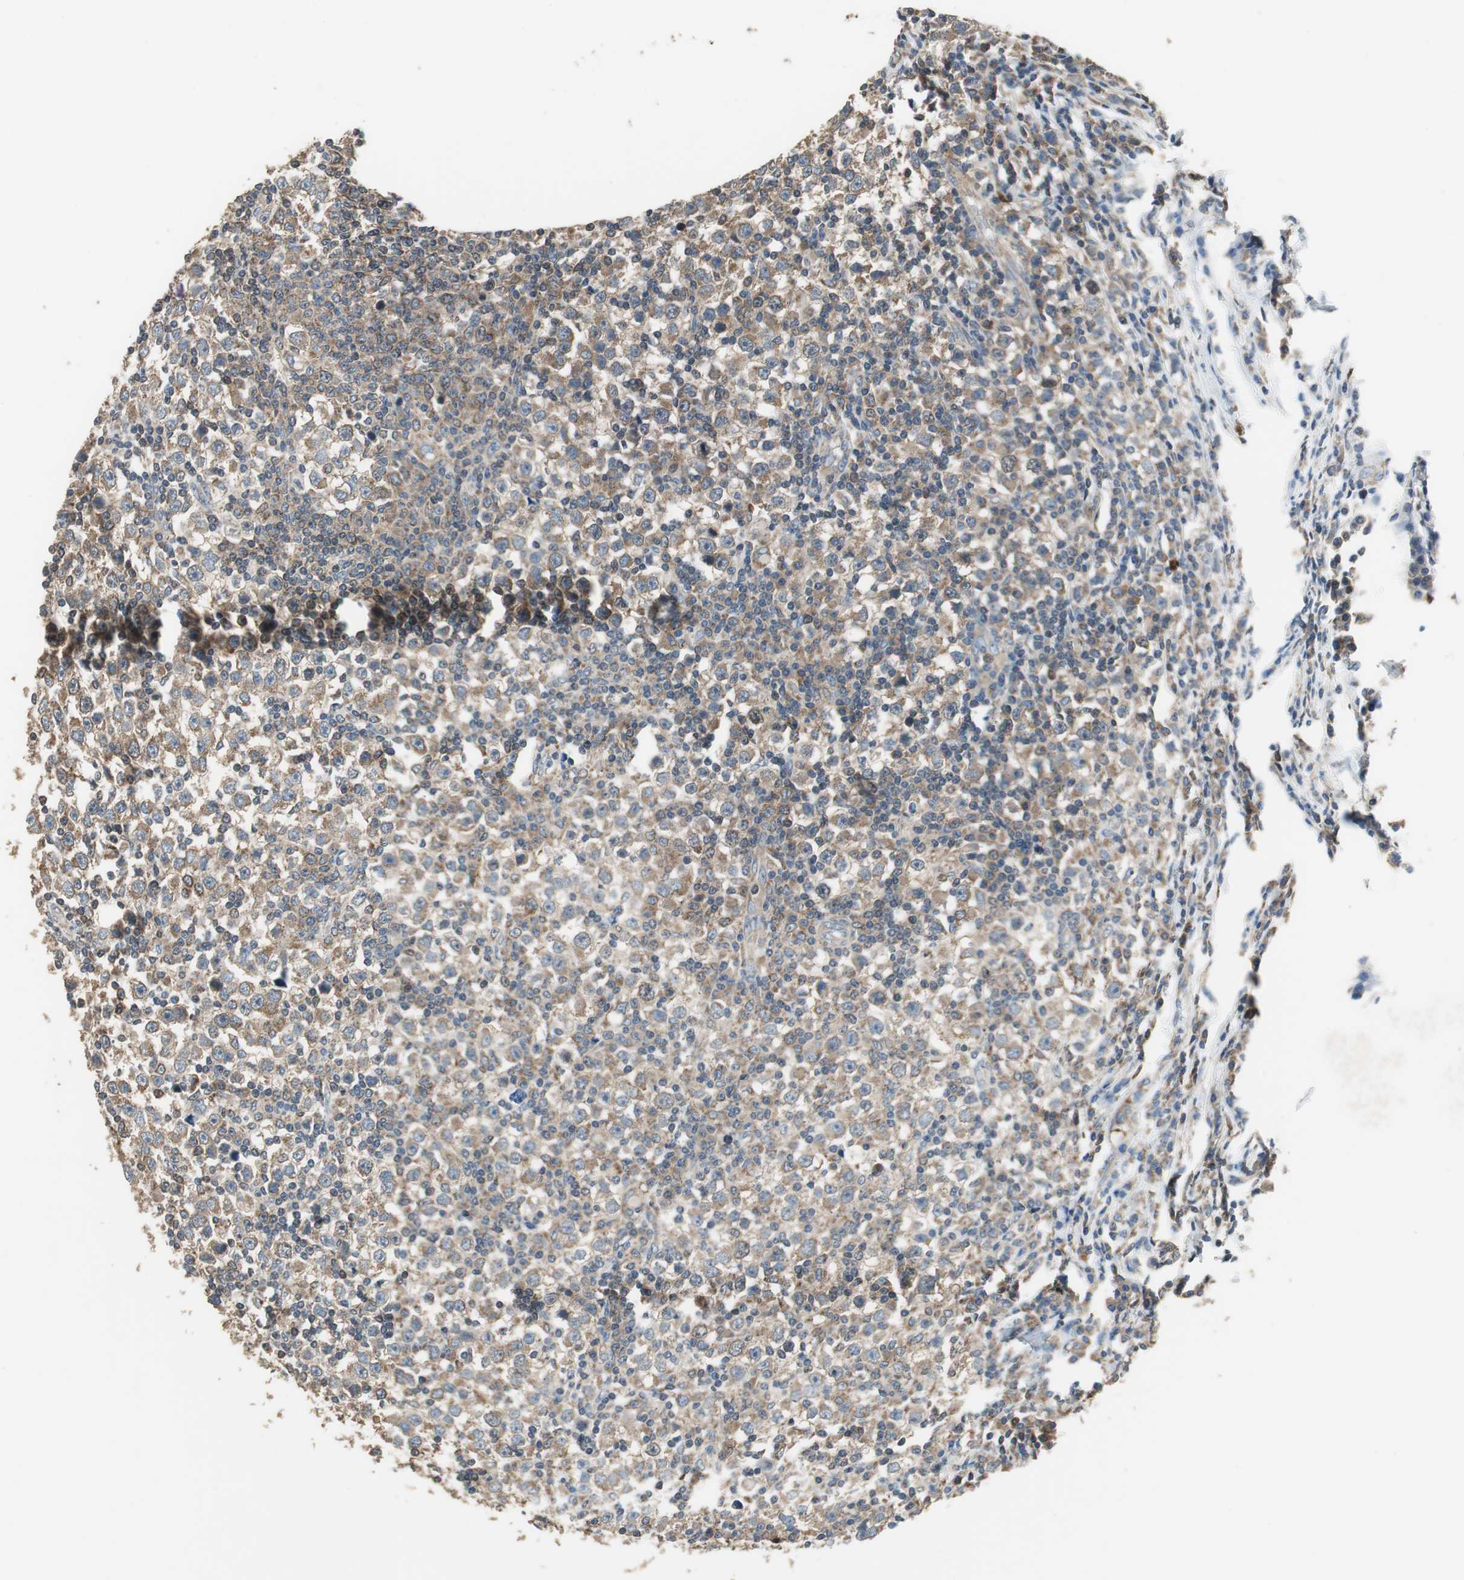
{"staining": {"intensity": "moderate", "quantity": ">75%", "location": "cytoplasmic/membranous"}, "tissue": "testis cancer", "cell_type": "Tumor cells", "image_type": "cancer", "snomed": [{"axis": "morphology", "description": "Seminoma, NOS"}, {"axis": "topography", "description": "Testis"}], "caption": "Human testis cancer stained with a protein marker exhibits moderate staining in tumor cells.", "gene": "PI4KB", "patient": {"sex": "male", "age": 65}}